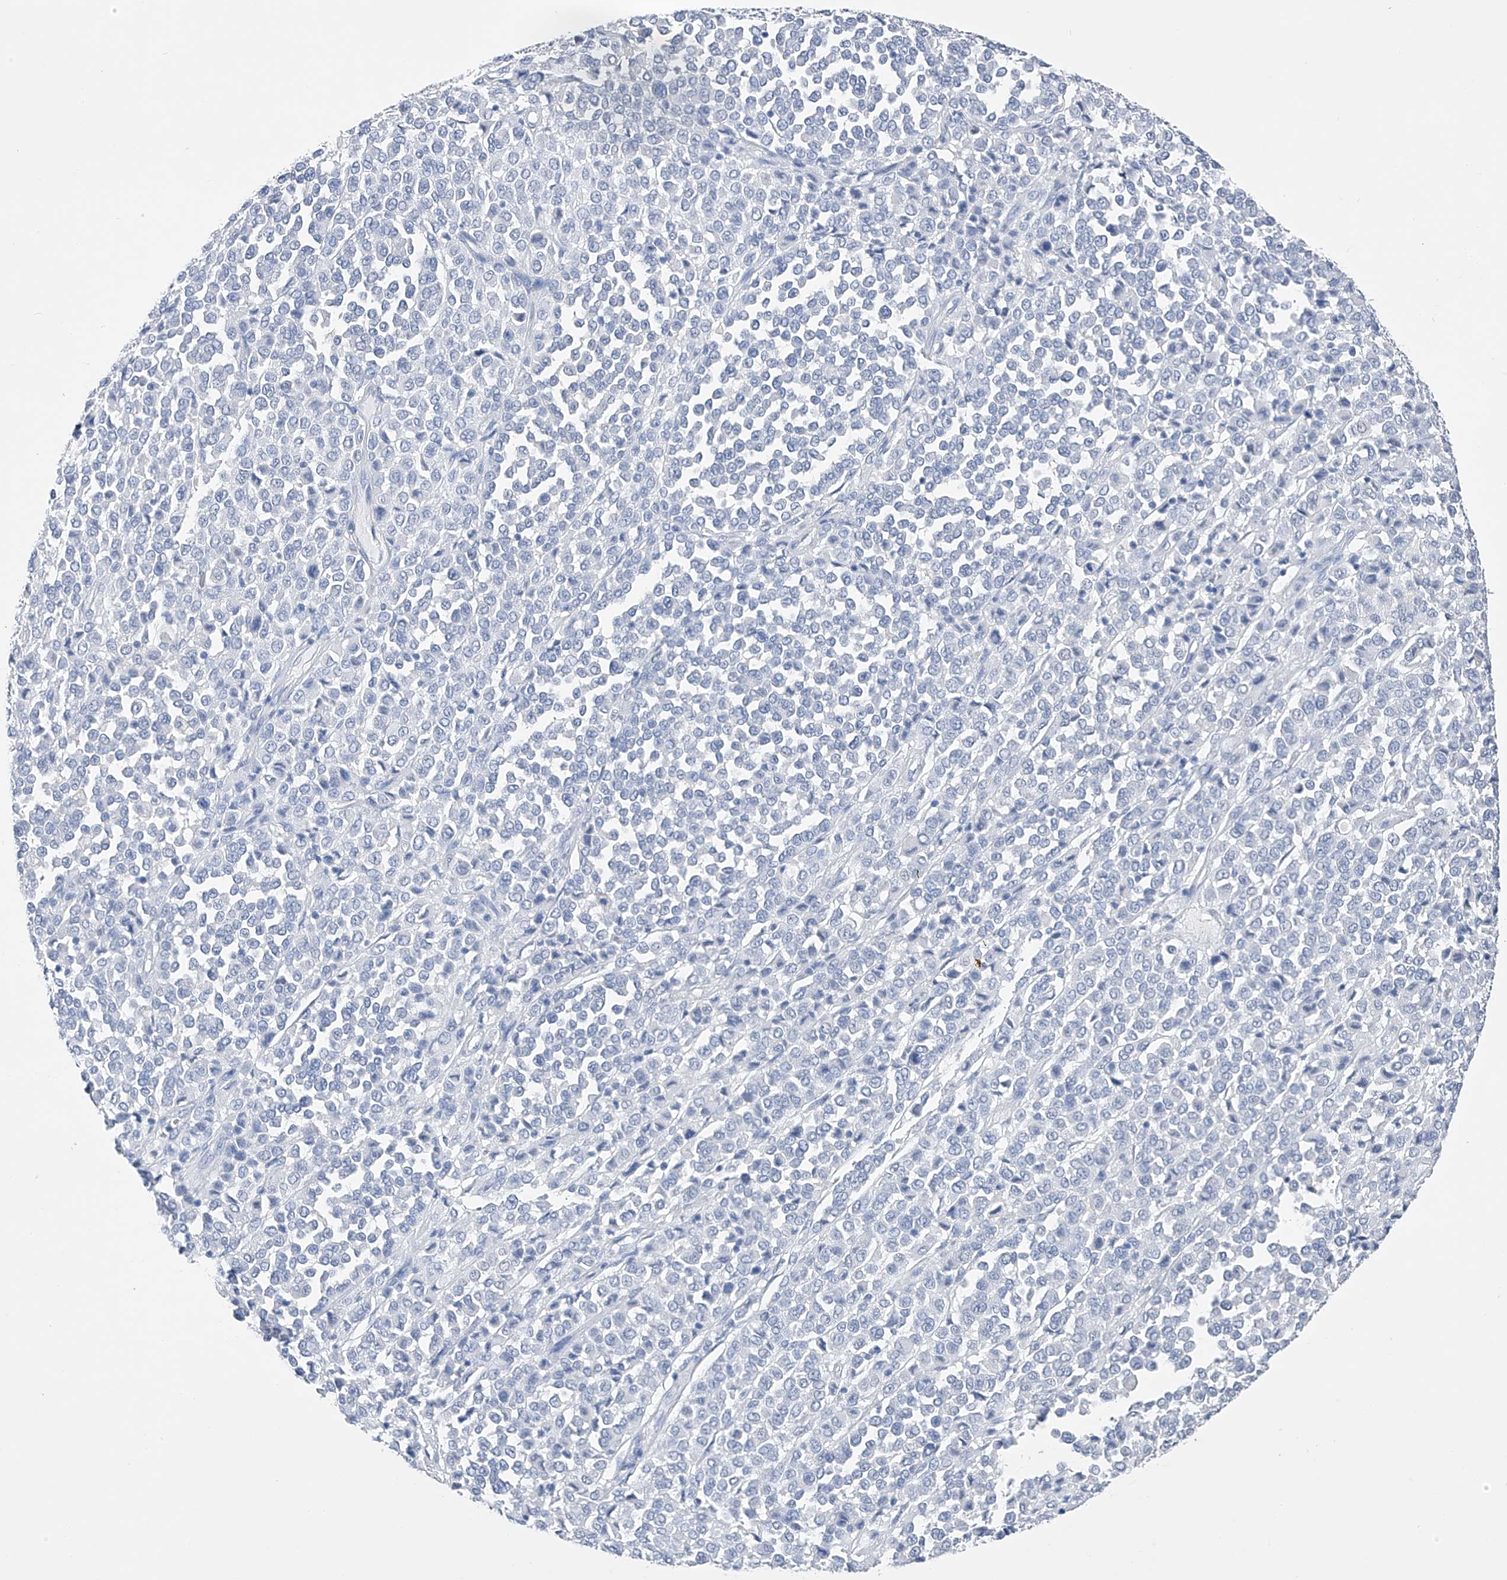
{"staining": {"intensity": "negative", "quantity": "none", "location": "none"}, "tissue": "melanoma", "cell_type": "Tumor cells", "image_type": "cancer", "snomed": [{"axis": "morphology", "description": "Malignant melanoma, Metastatic site"}, {"axis": "topography", "description": "Pancreas"}], "caption": "This image is of melanoma stained with immunohistochemistry (IHC) to label a protein in brown with the nuclei are counter-stained blue. There is no staining in tumor cells.", "gene": "ADRA1A", "patient": {"sex": "female", "age": 30}}